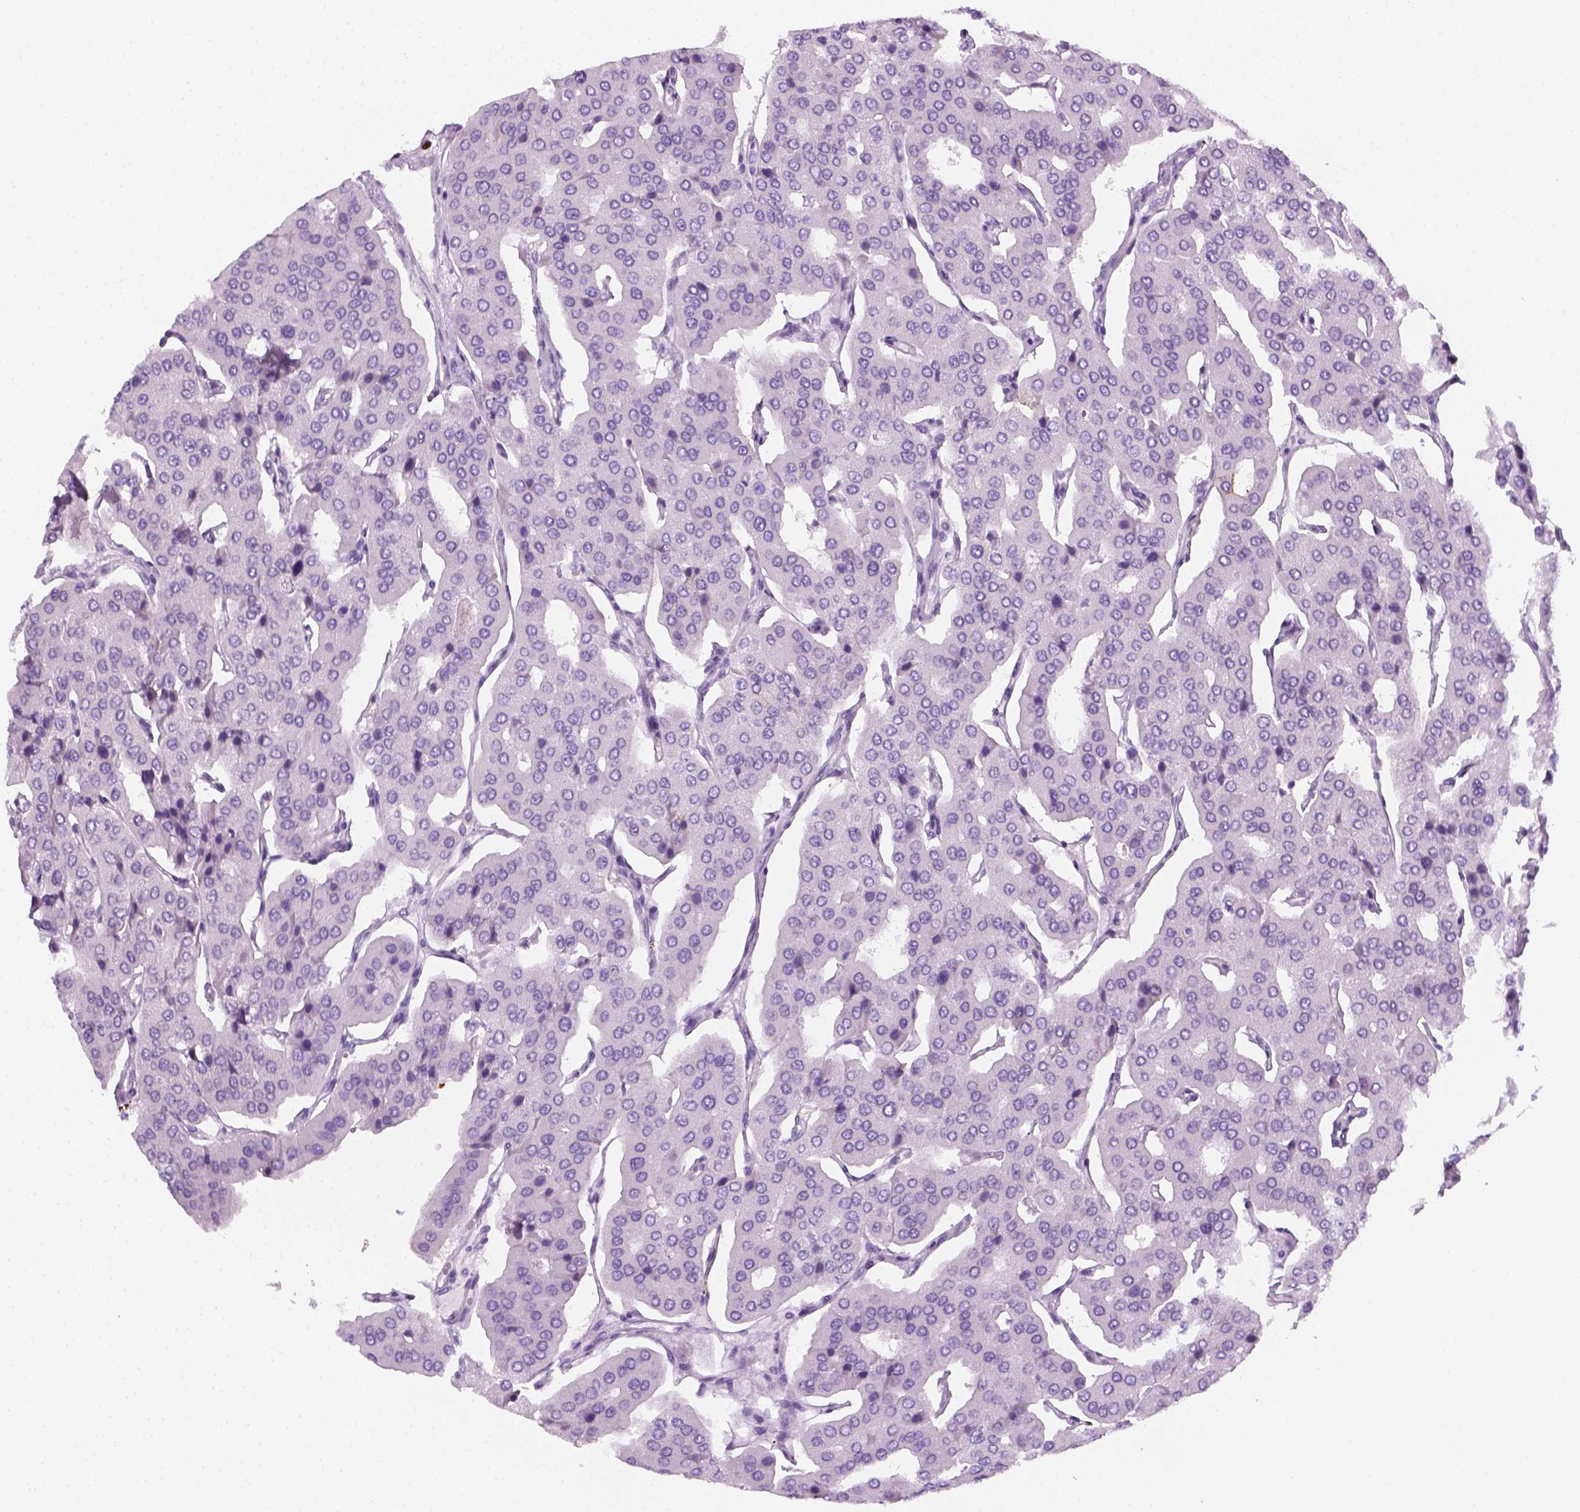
{"staining": {"intensity": "negative", "quantity": "none", "location": "none"}, "tissue": "parathyroid gland", "cell_type": "Glandular cells", "image_type": "normal", "snomed": [{"axis": "morphology", "description": "Normal tissue, NOS"}, {"axis": "morphology", "description": "Adenoma, NOS"}, {"axis": "topography", "description": "Parathyroid gland"}], "caption": "This is an IHC histopathology image of unremarkable human parathyroid gland. There is no staining in glandular cells.", "gene": "AQP3", "patient": {"sex": "female", "age": 86}}